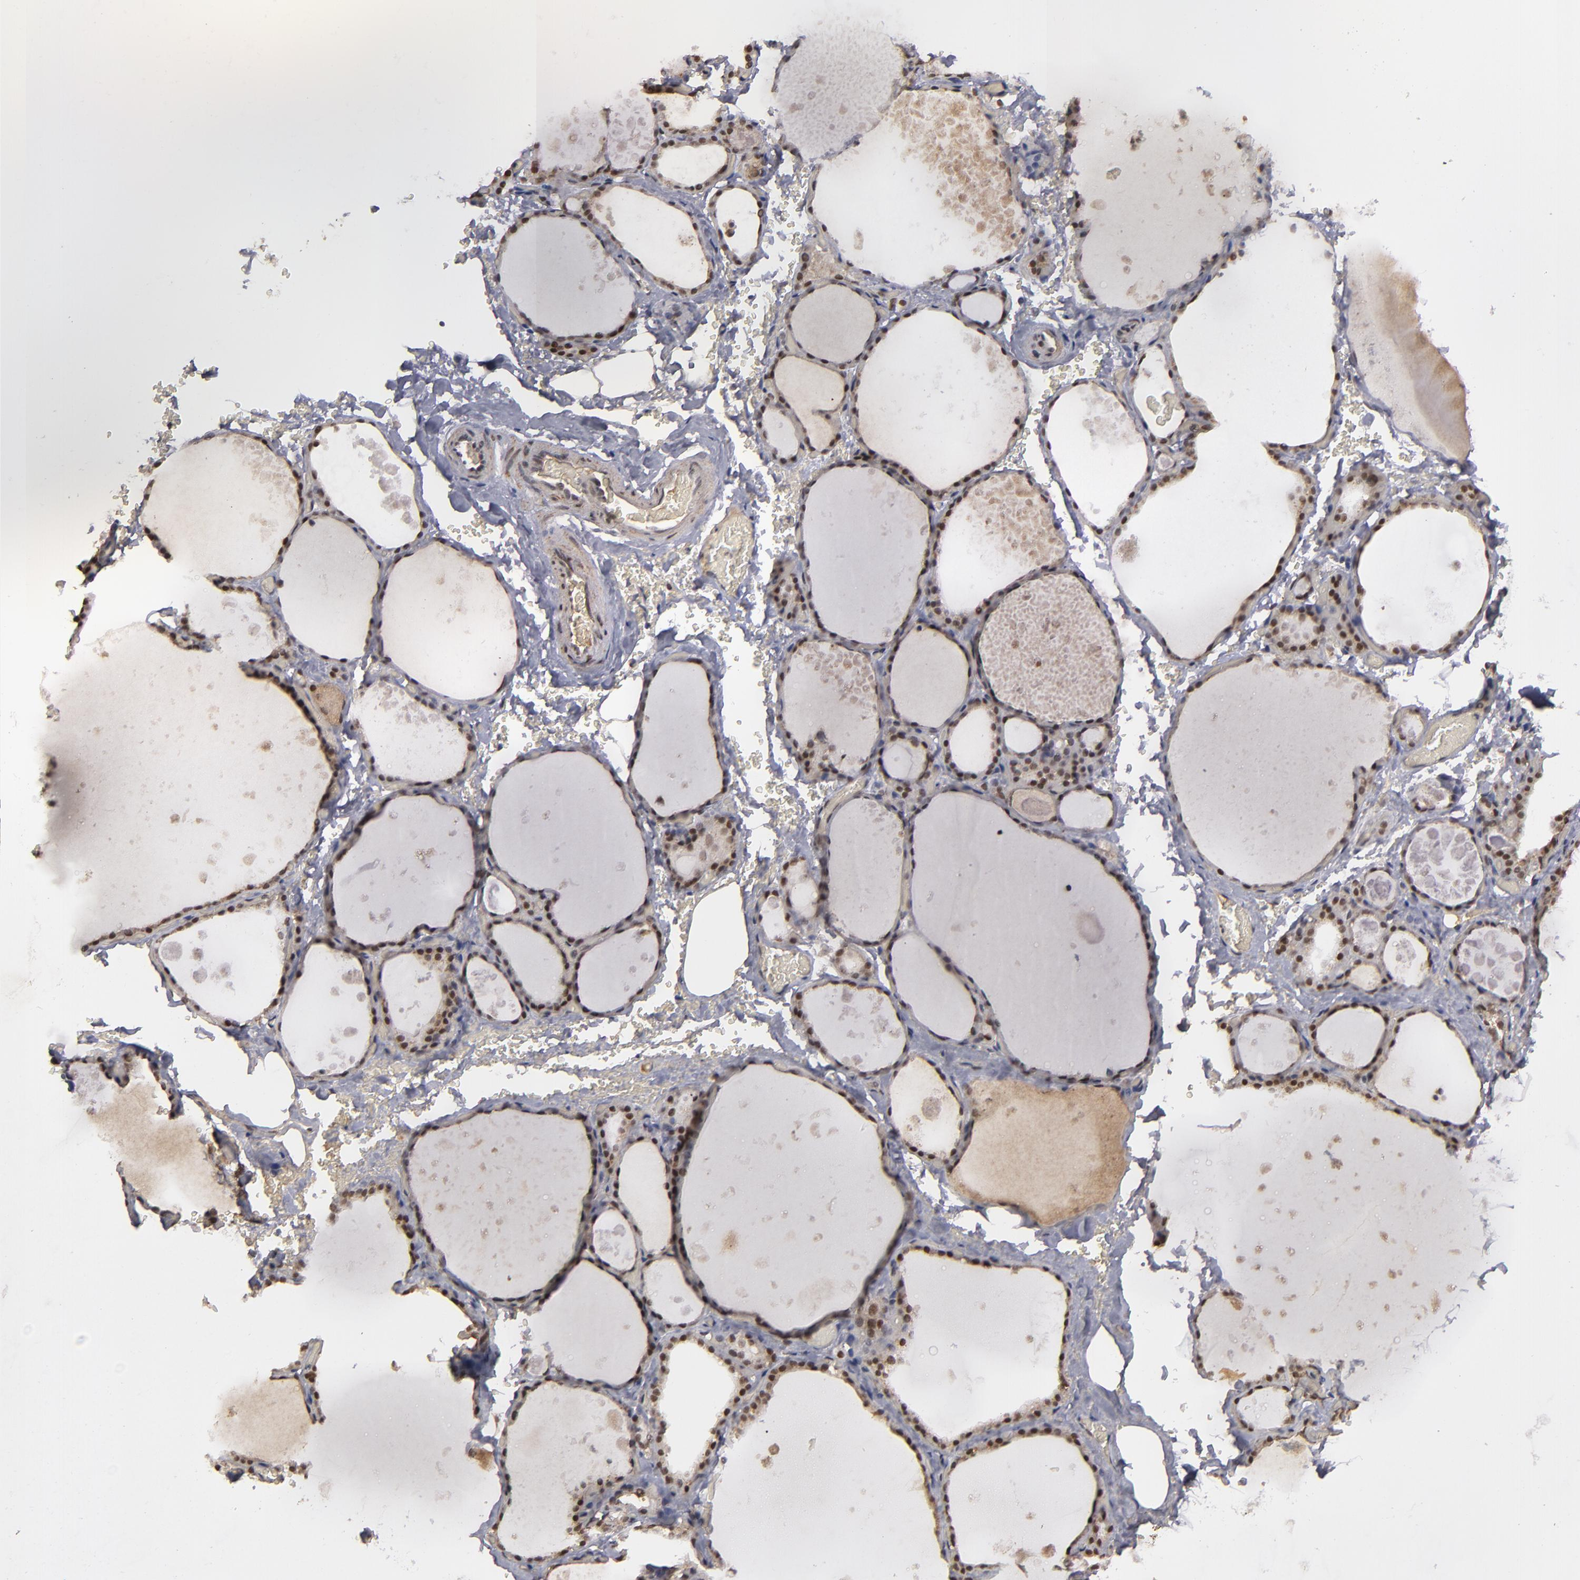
{"staining": {"intensity": "weak", "quantity": ">75%", "location": "nuclear"}, "tissue": "thyroid gland", "cell_type": "Glandular cells", "image_type": "normal", "snomed": [{"axis": "morphology", "description": "Normal tissue, NOS"}, {"axis": "topography", "description": "Thyroid gland"}], "caption": "The photomicrograph shows immunohistochemical staining of benign thyroid gland. There is weak nuclear staining is identified in approximately >75% of glandular cells.", "gene": "ZNF234", "patient": {"sex": "male", "age": 61}}